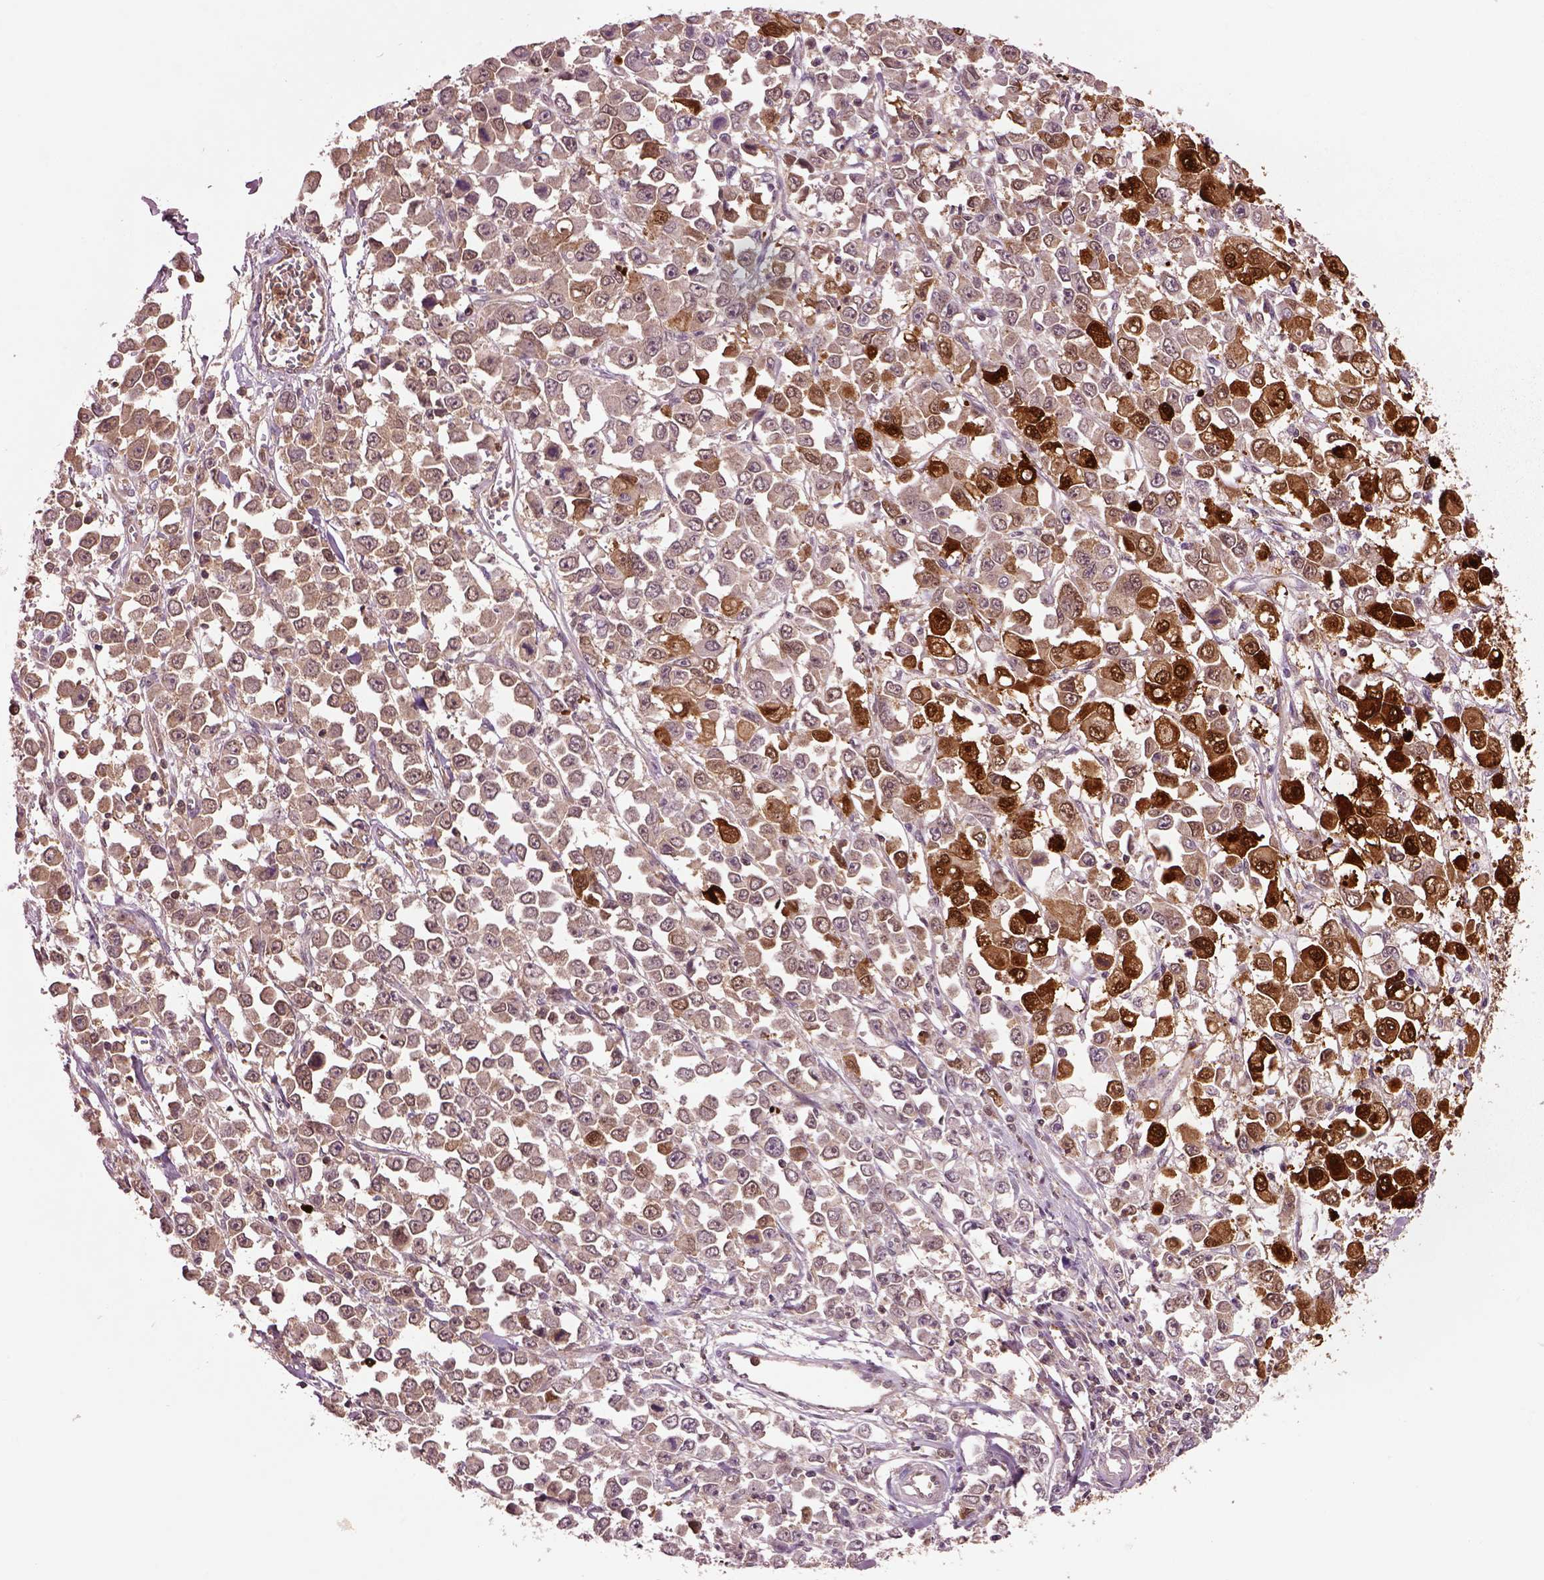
{"staining": {"intensity": "weak", "quantity": ">75%", "location": "cytoplasmic/membranous"}, "tissue": "stomach cancer", "cell_type": "Tumor cells", "image_type": "cancer", "snomed": [{"axis": "morphology", "description": "Adenocarcinoma, NOS"}, {"axis": "topography", "description": "Stomach, upper"}], "caption": "Immunohistochemical staining of stomach cancer displays weak cytoplasmic/membranous protein positivity in about >75% of tumor cells.", "gene": "MDP1", "patient": {"sex": "male", "age": 70}}